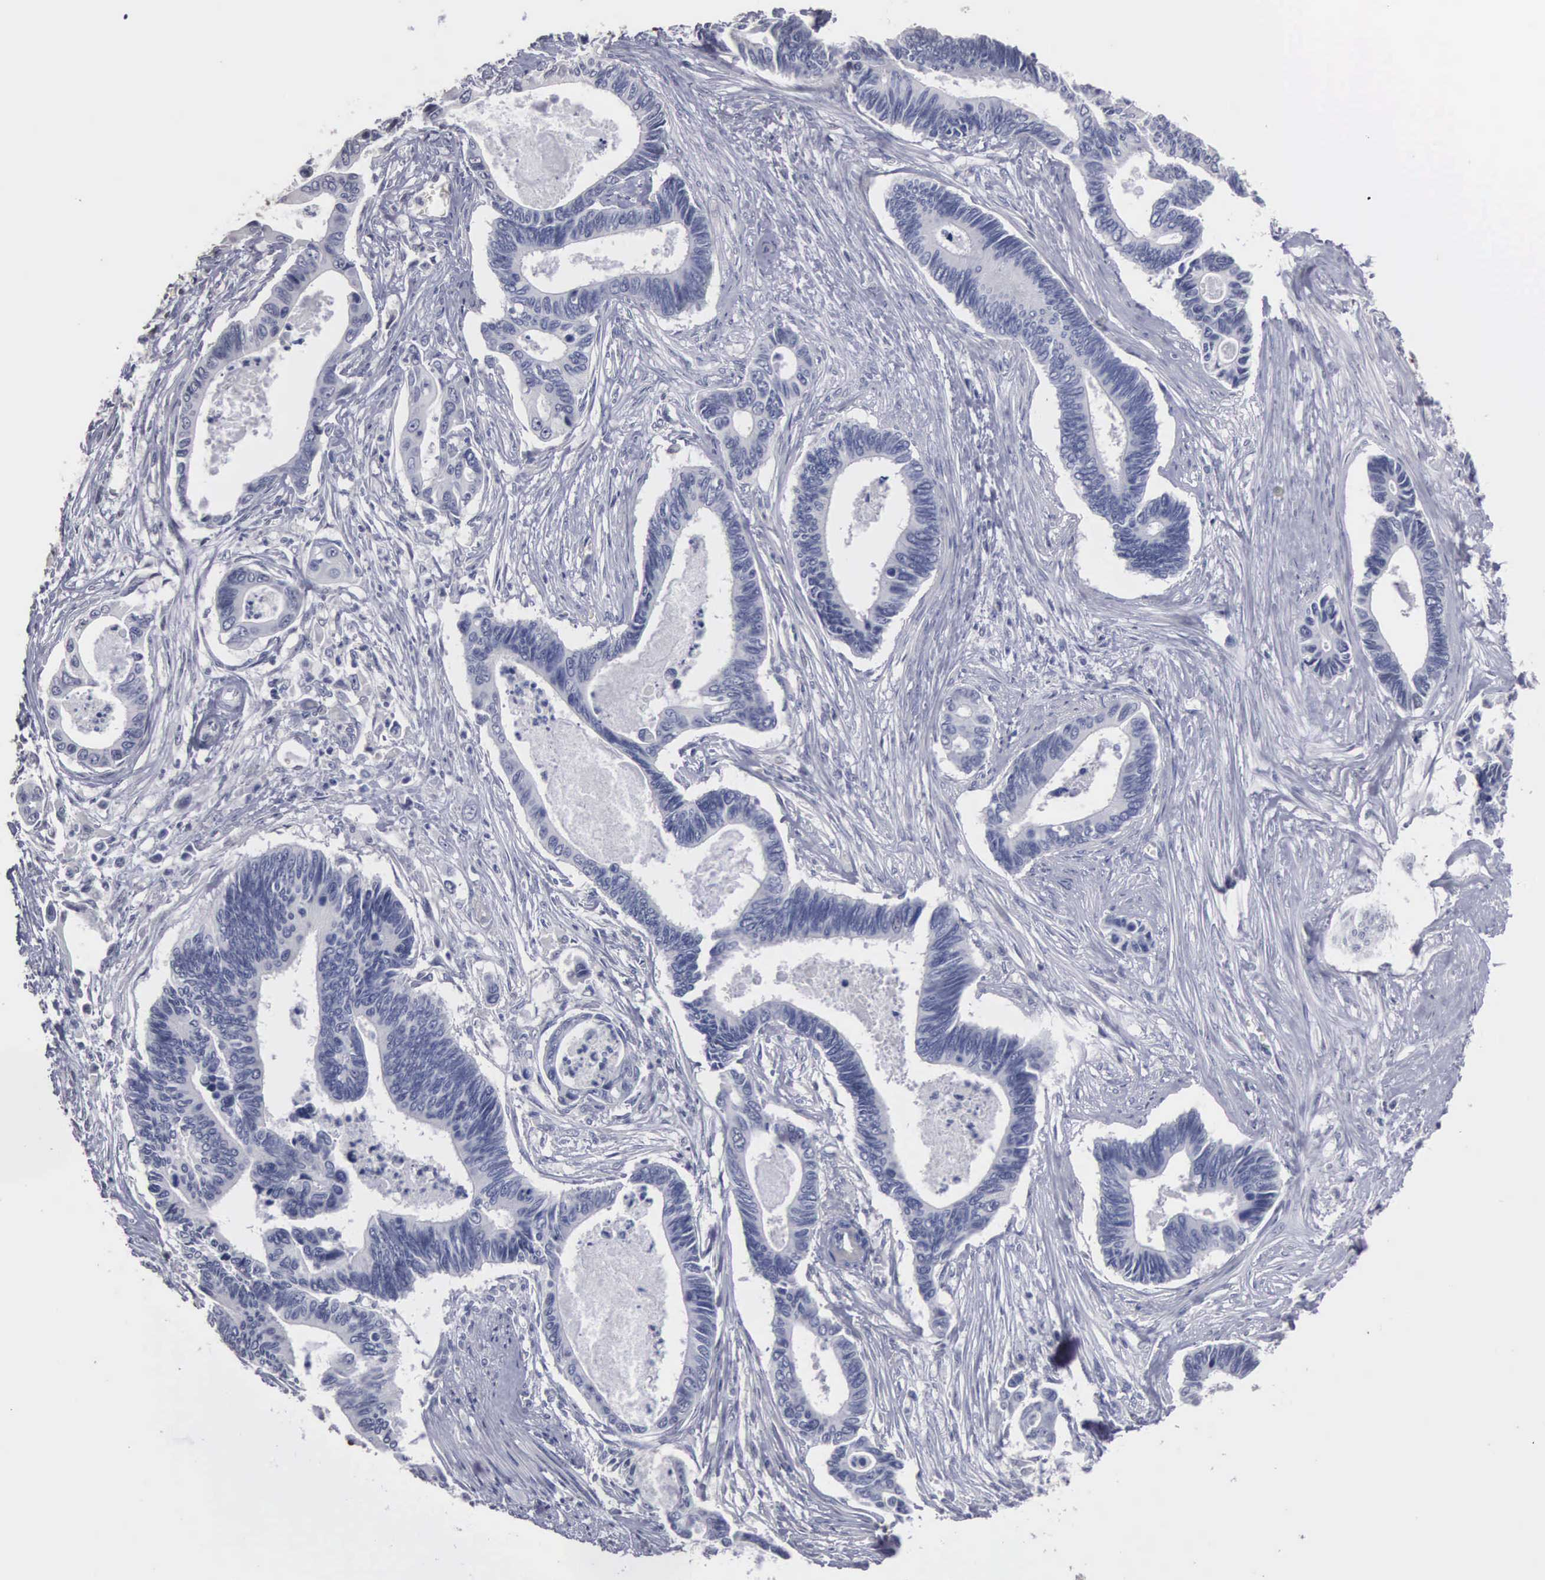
{"staining": {"intensity": "negative", "quantity": "none", "location": "none"}, "tissue": "pancreatic cancer", "cell_type": "Tumor cells", "image_type": "cancer", "snomed": [{"axis": "morphology", "description": "Adenocarcinoma, NOS"}, {"axis": "topography", "description": "Pancreas"}], "caption": "DAB immunohistochemical staining of pancreatic cancer displays no significant positivity in tumor cells. Brightfield microscopy of immunohistochemistry stained with DAB (3,3'-diaminobenzidine) (brown) and hematoxylin (blue), captured at high magnification.", "gene": "UPB1", "patient": {"sex": "female", "age": 70}}